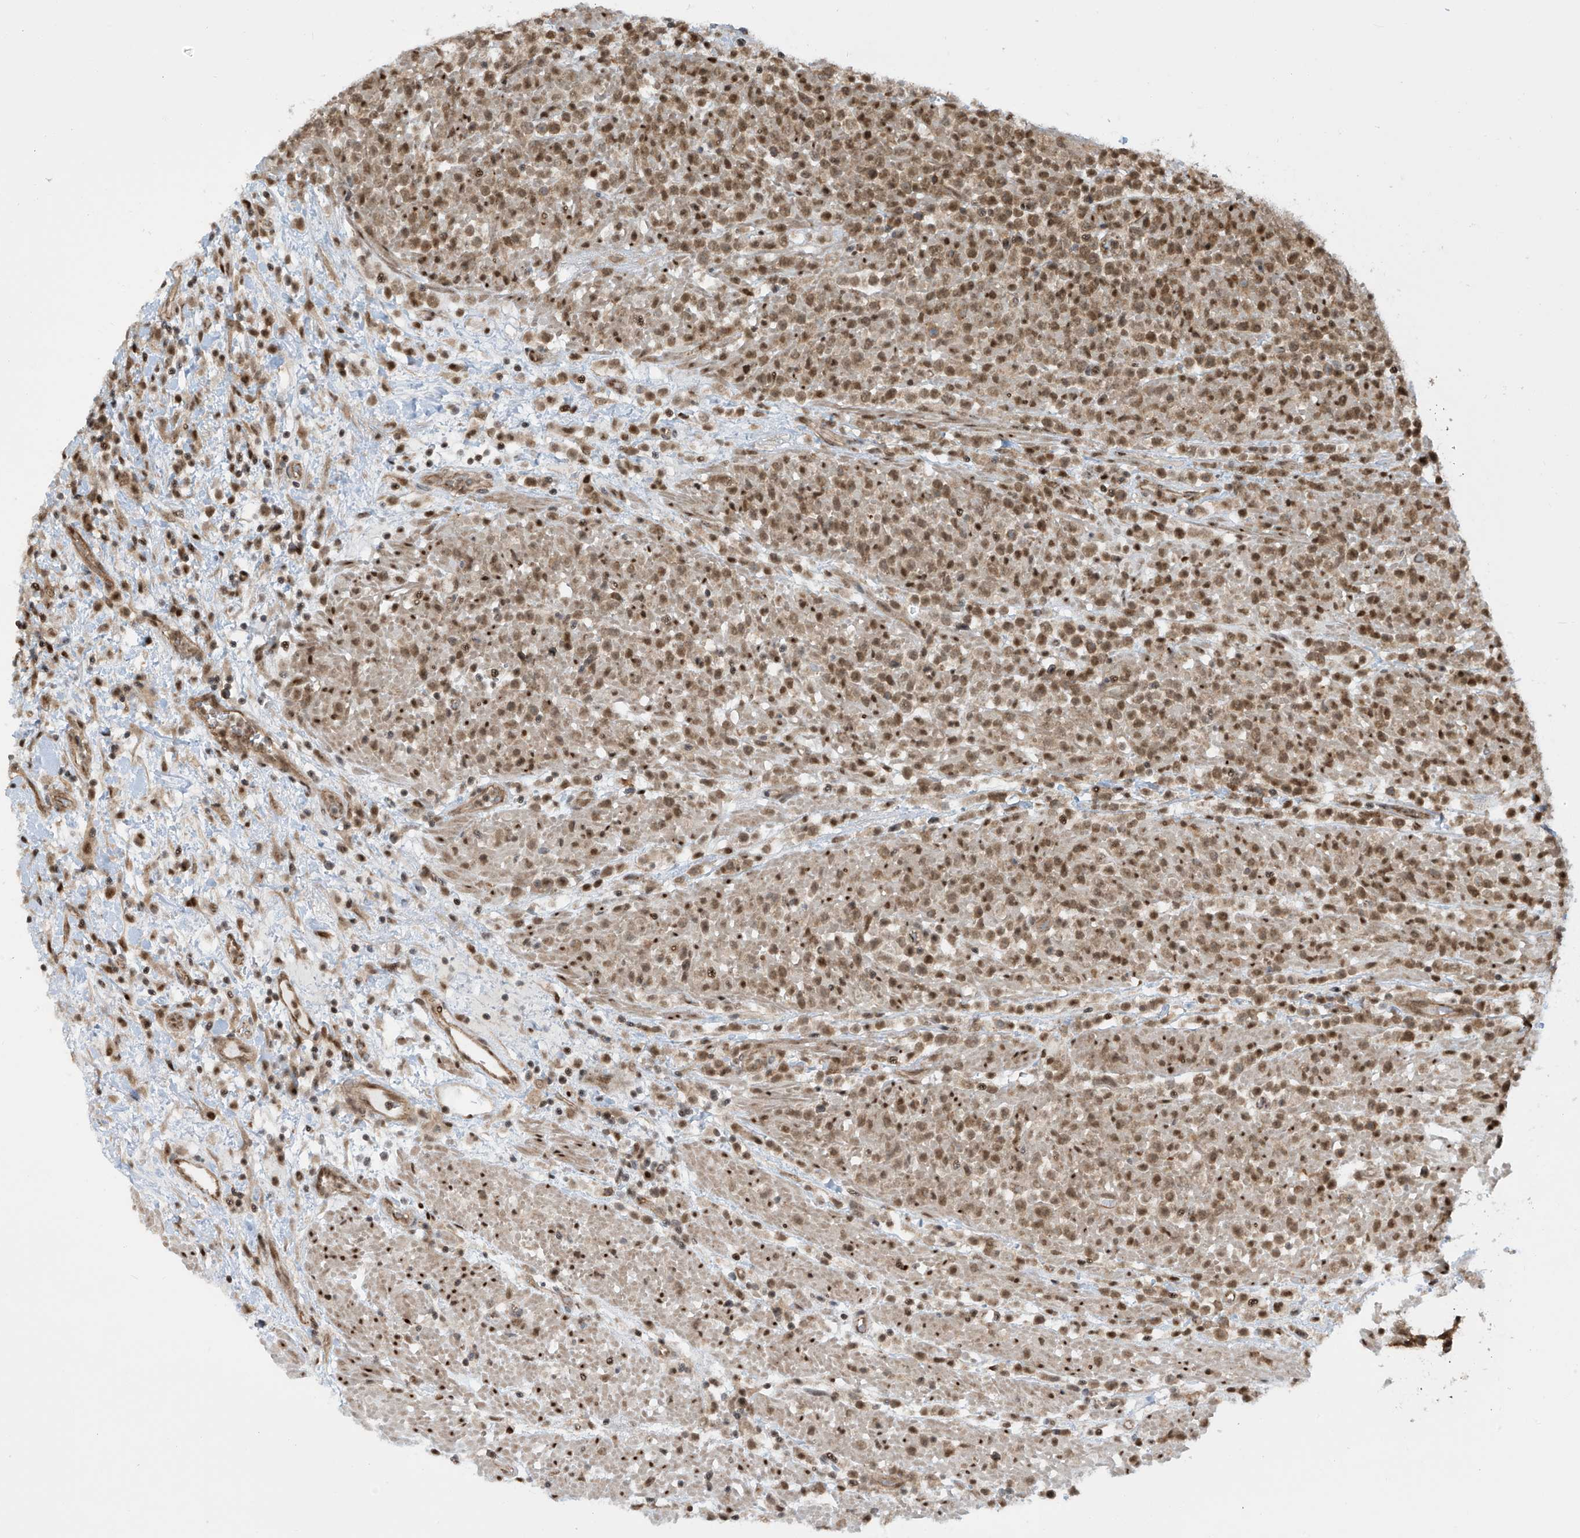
{"staining": {"intensity": "moderate", "quantity": ">75%", "location": "cytoplasmic/membranous,nuclear"}, "tissue": "lymphoma", "cell_type": "Tumor cells", "image_type": "cancer", "snomed": [{"axis": "morphology", "description": "Malignant lymphoma, non-Hodgkin's type, High grade"}, {"axis": "topography", "description": "Colon"}], "caption": "A brown stain highlights moderate cytoplasmic/membranous and nuclear staining of a protein in human lymphoma tumor cells.", "gene": "LAGE3", "patient": {"sex": "female", "age": 53}}